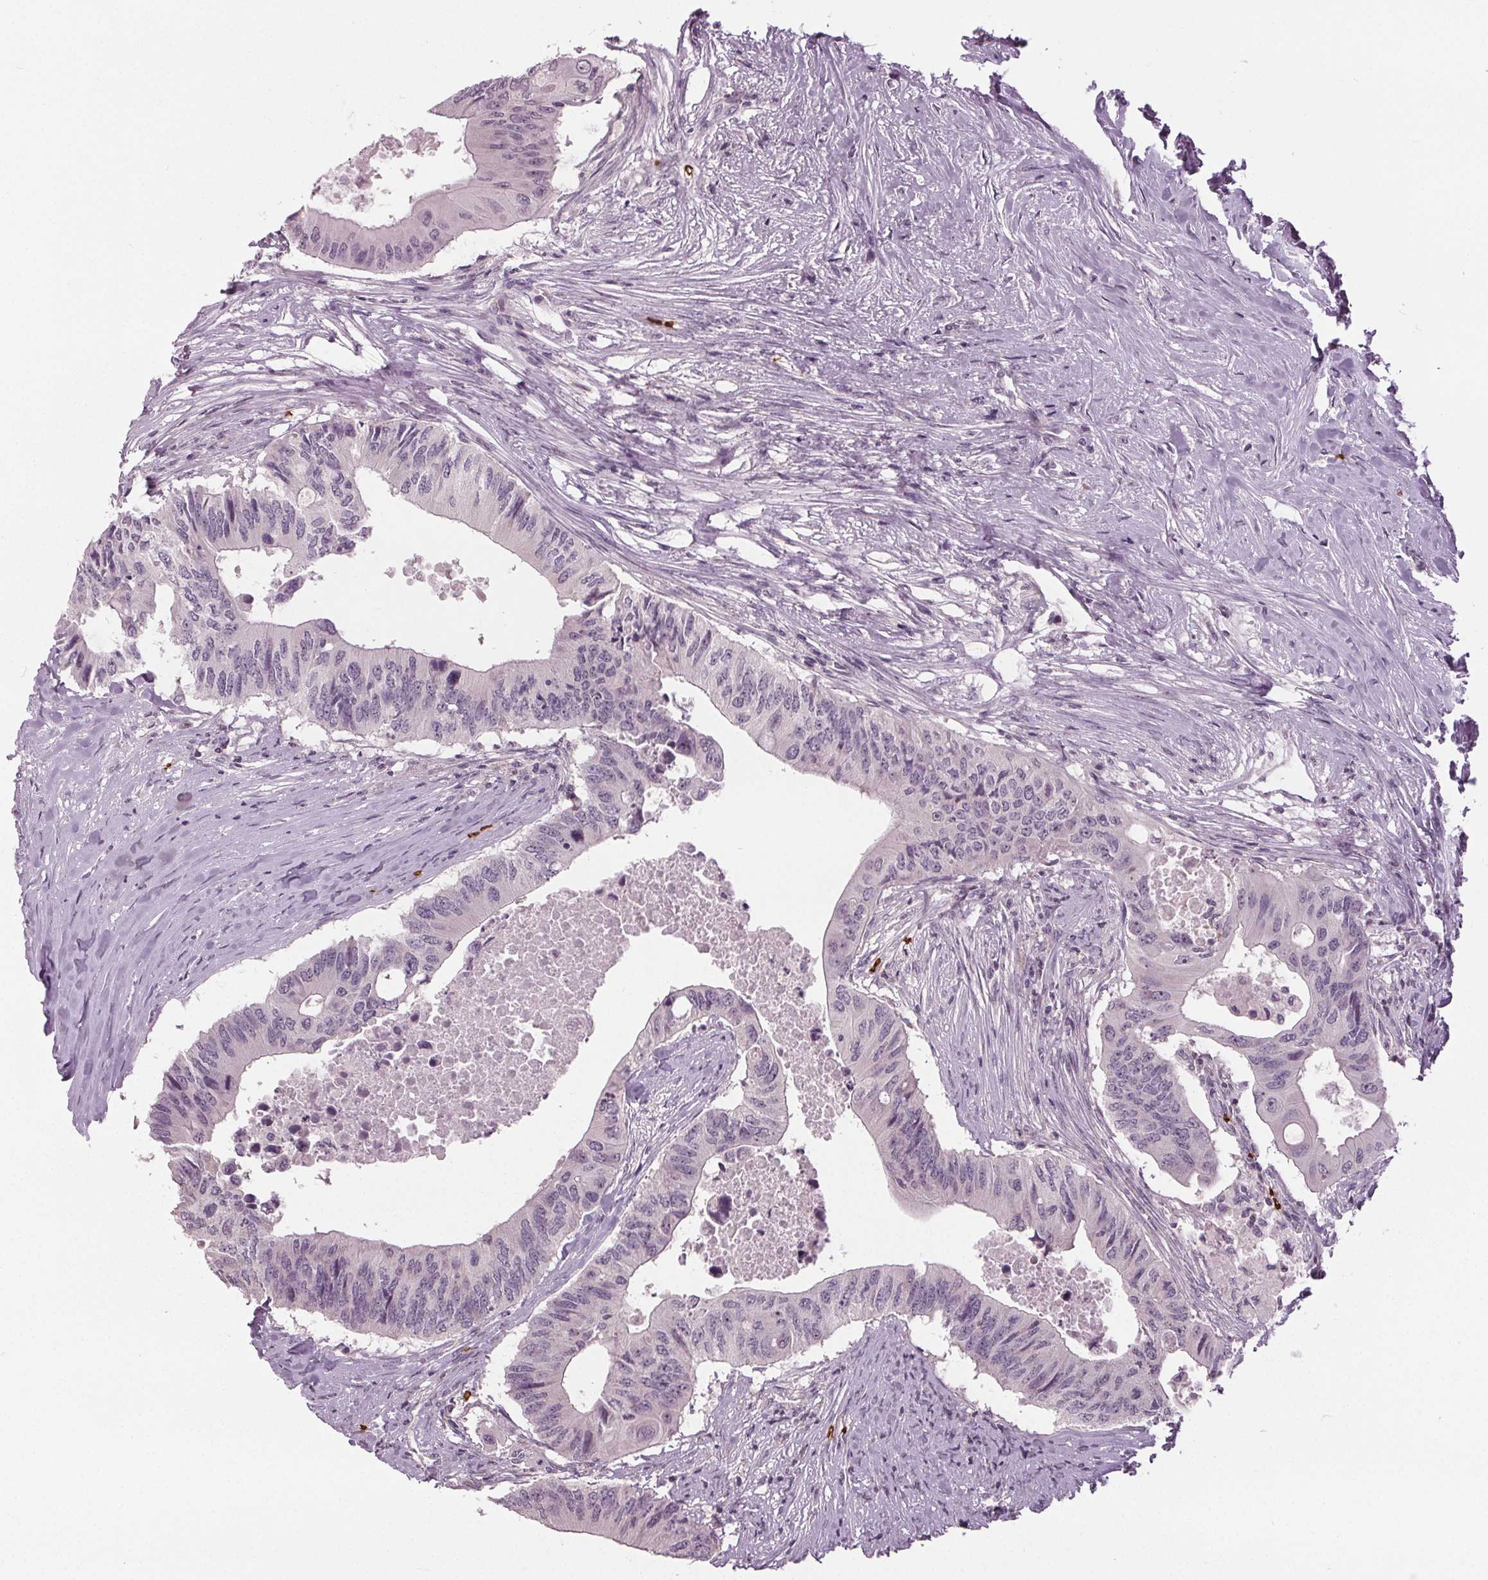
{"staining": {"intensity": "negative", "quantity": "none", "location": "none"}, "tissue": "colorectal cancer", "cell_type": "Tumor cells", "image_type": "cancer", "snomed": [{"axis": "morphology", "description": "Adenocarcinoma, NOS"}, {"axis": "topography", "description": "Colon"}], "caption": "High power microscopy image of an immunohistochemistry (IHC) micrograph of colorectal cancer, revealing no significant expression in tumor cells. (Brightfield microscopy of DAB IHC at high magnification).", "gene": "SLC4A1", "patient": {"sex": "male", "age": 71}}